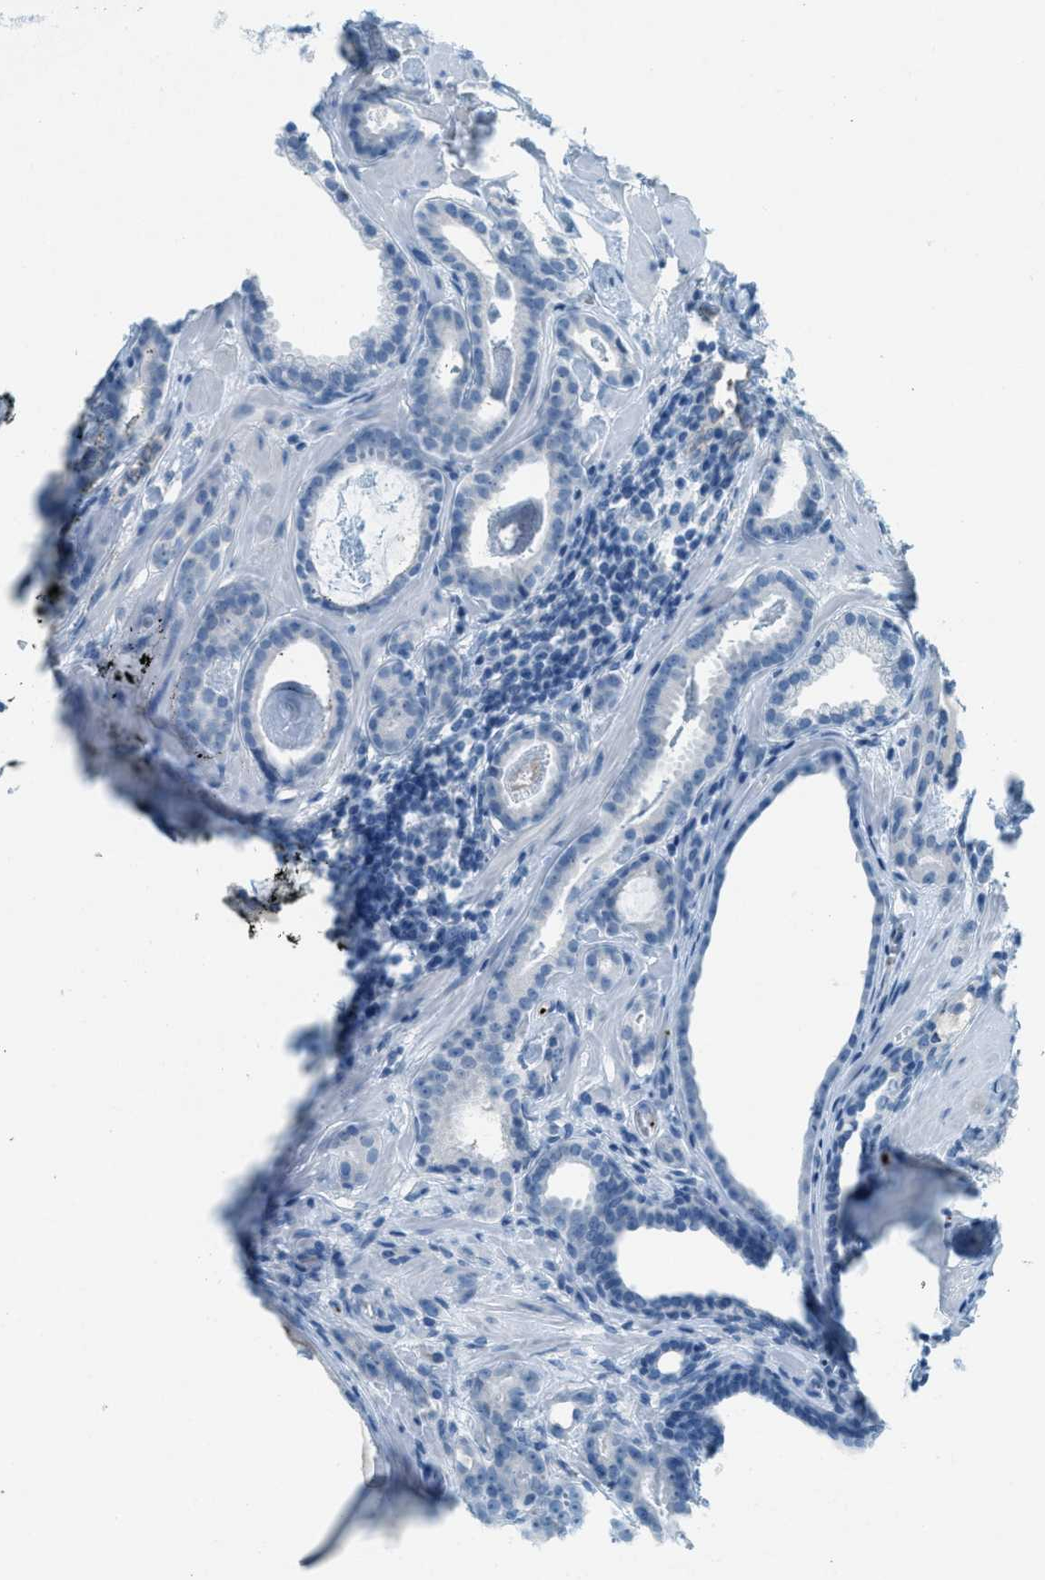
{"staining": {"intensity": "negative", "quantity": "none", "location": "none"}, "tissue": "prostate cancer", "cell_type": "Tumor cells", "image_type": "cancer", "snomed": [{"axis": "morphology", "description": "Adenocarcinoma, Low grade"}, {"axis": "topography", "description": "Prostate"}], "caption": "Immunohistochemistry photomicrograph of prostate cancer (adenocarcinoma (low-grade)) stained for a protein (brown), which shows no positivity in tumor cells.", "gene": "PPBP", "patient": {"sex": "male", "age": 53}}